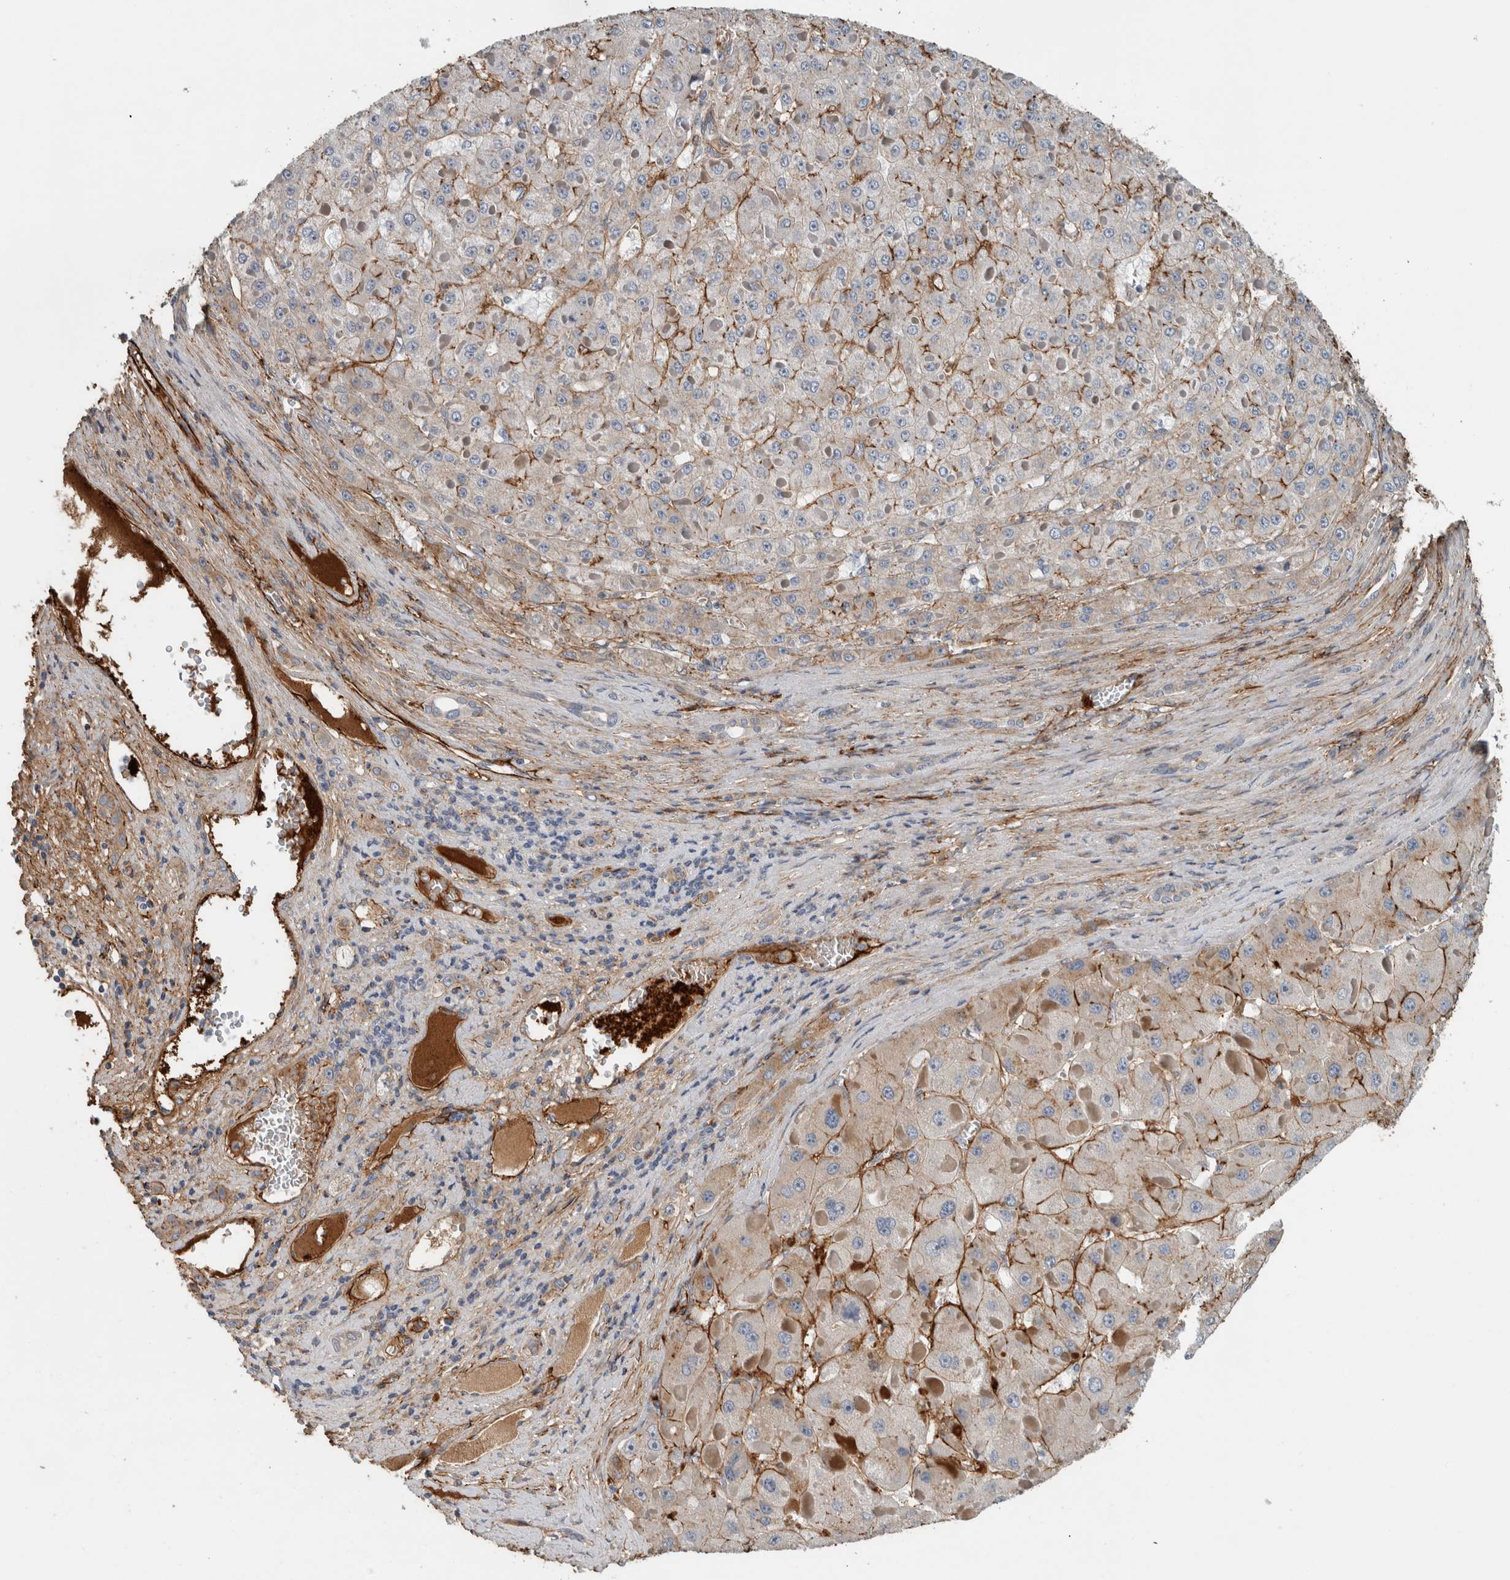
{"staining": {"intensity": "weak", "quantity": "25%-75%", "location": "cytoplasmic/membranous"}, "tissue": "liver cancer", "cell_type": "Tumor cells", "image_type": "cancer", "snomed": [{"axis": "morphology", "description": "Carcinoma, Hepatocellular, NOS"}, {"axis": "topography", "description": "Liver"}], "caption": "Human liver hepatocellular carcinoma stained with a protein marker reveals weak staining in tumor cells.", "gene": "FN1", "patient": {"sex": "female", "age": 73}}